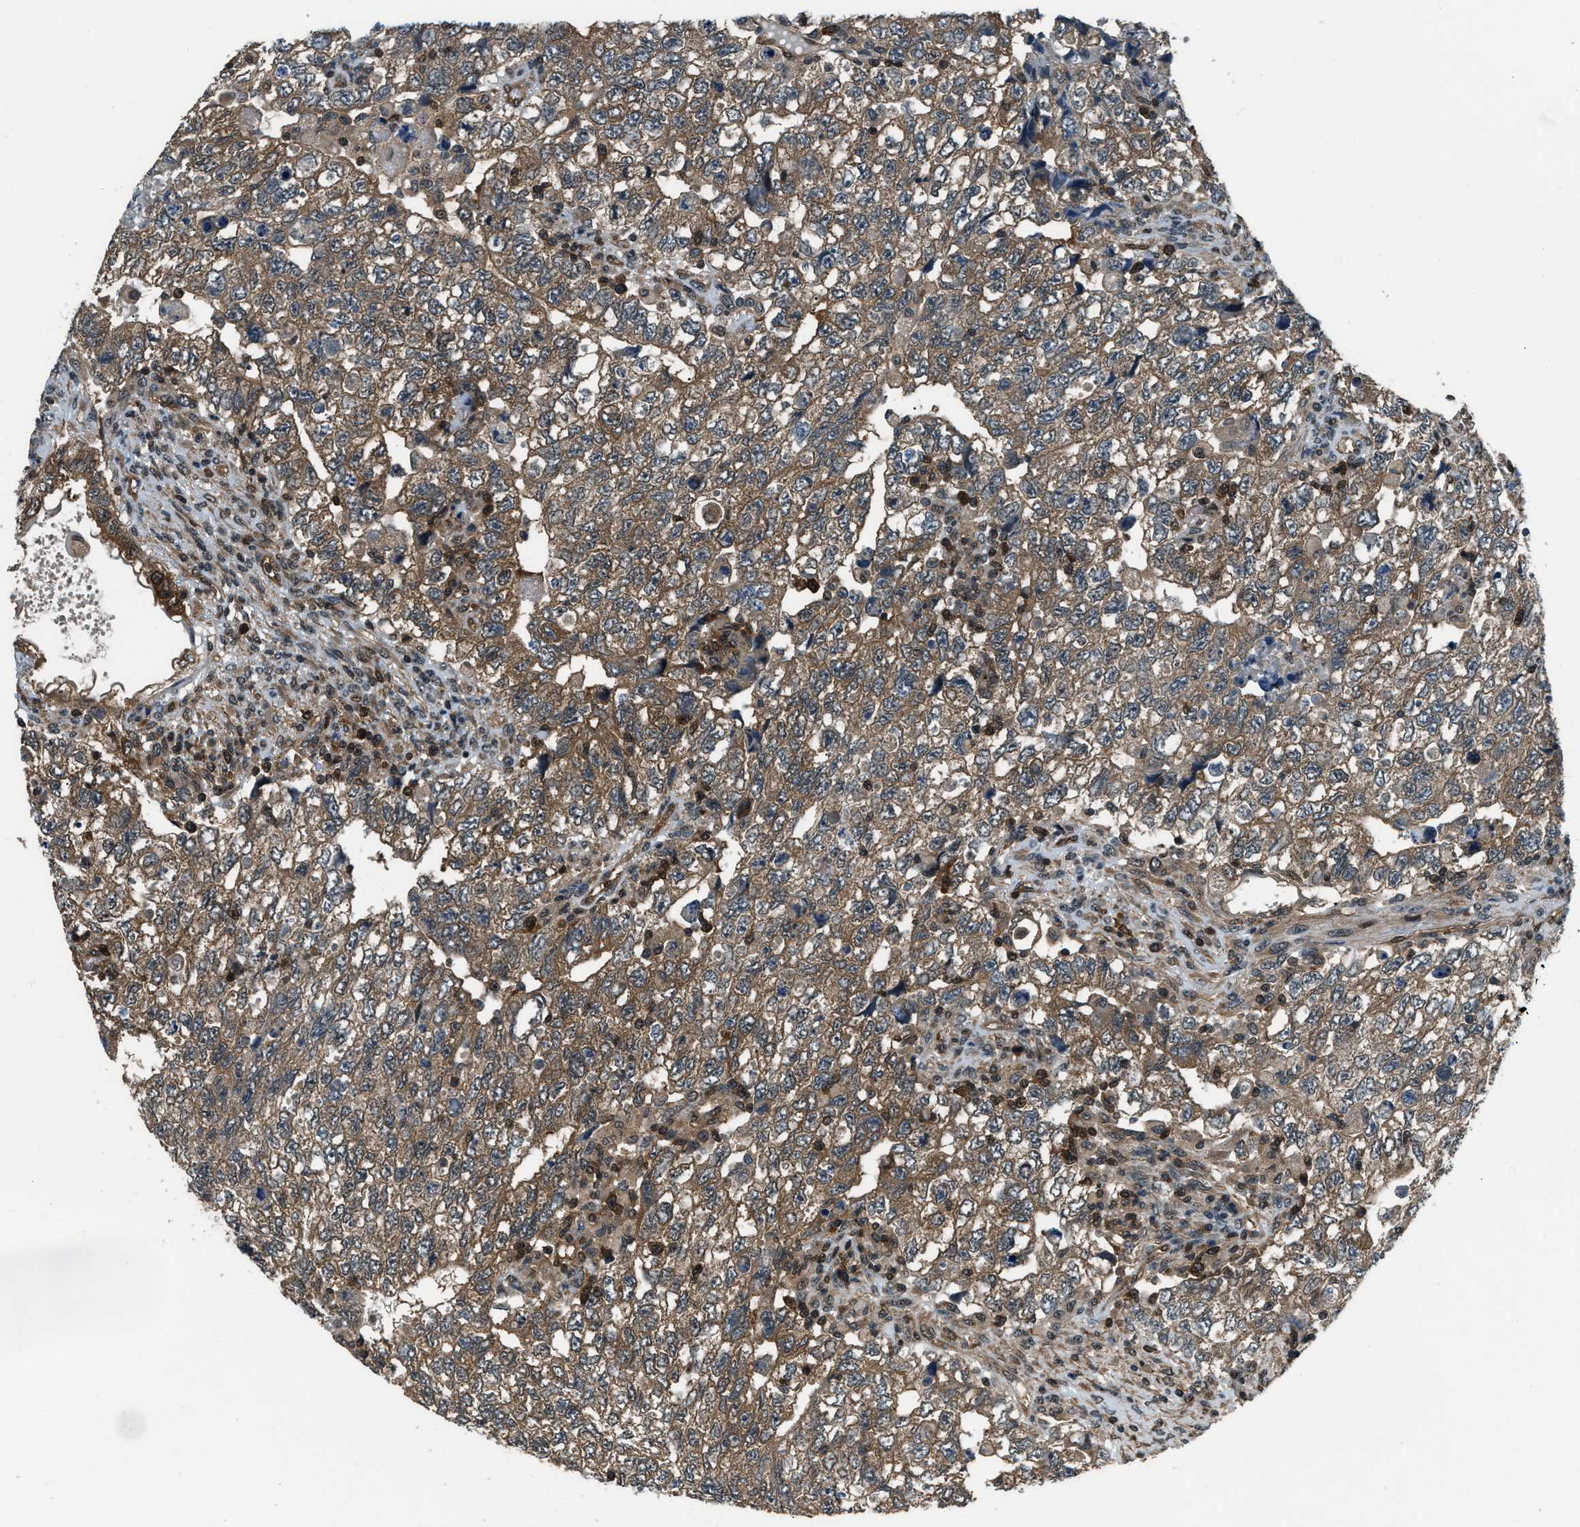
{"staining": {"intensity": "moderate", "quantity": ">75%", "location": "cytoplasmic/membranous"}, "tissue": "testis cancer", "cell_type": "Tumor cells", "image_type": "cancer", "snomed": [{"axis": "morphology", "description": "Carcinoma, Embryonal, NOS"}, {"axis": "topography", "description": "Testis"}], "caption": "Immunohistochemical staining of human testis embryonal carcinoma displays medium levels of moderate cytoplasmic/membranous protein expression in about >75% of tumor cells.", "gene": "NUDCD3", "patient": {"sex": "male", "age": 36}}